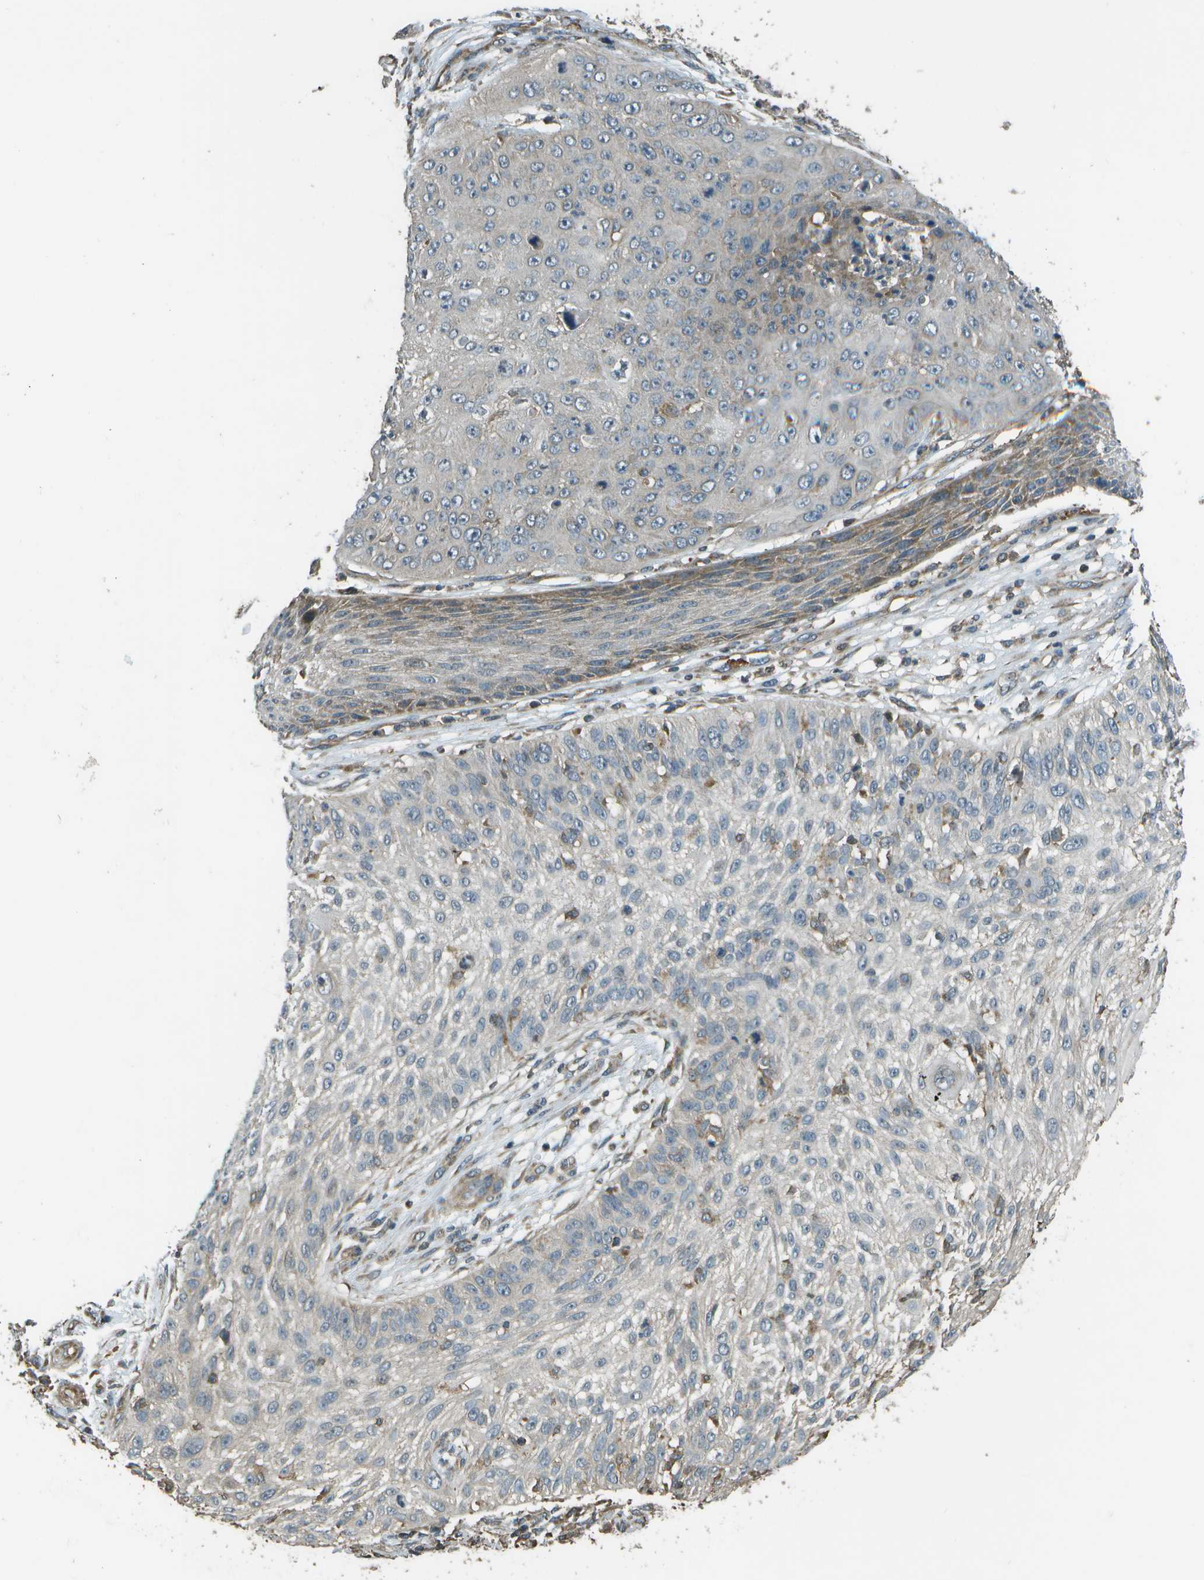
{"staining": {"intensity": "negative", "quantity": "none", "location": "none"}, "tissue": "skin cancer", "cell_type": "Tumor cells", "image_type": "cancer", "snomed": [{"axis": "morphology", "description": "Squamous cell carcinoma, NOS"}, {"axis": "topography", "description": "Skin"}], "caption": "This is a histopathology image of IHC staining of squamous cell carcinoma (skin), which shows no staining in tumor cells.", "gene": "PLPBP", "patient": {"sex": "female", "age": 80}}